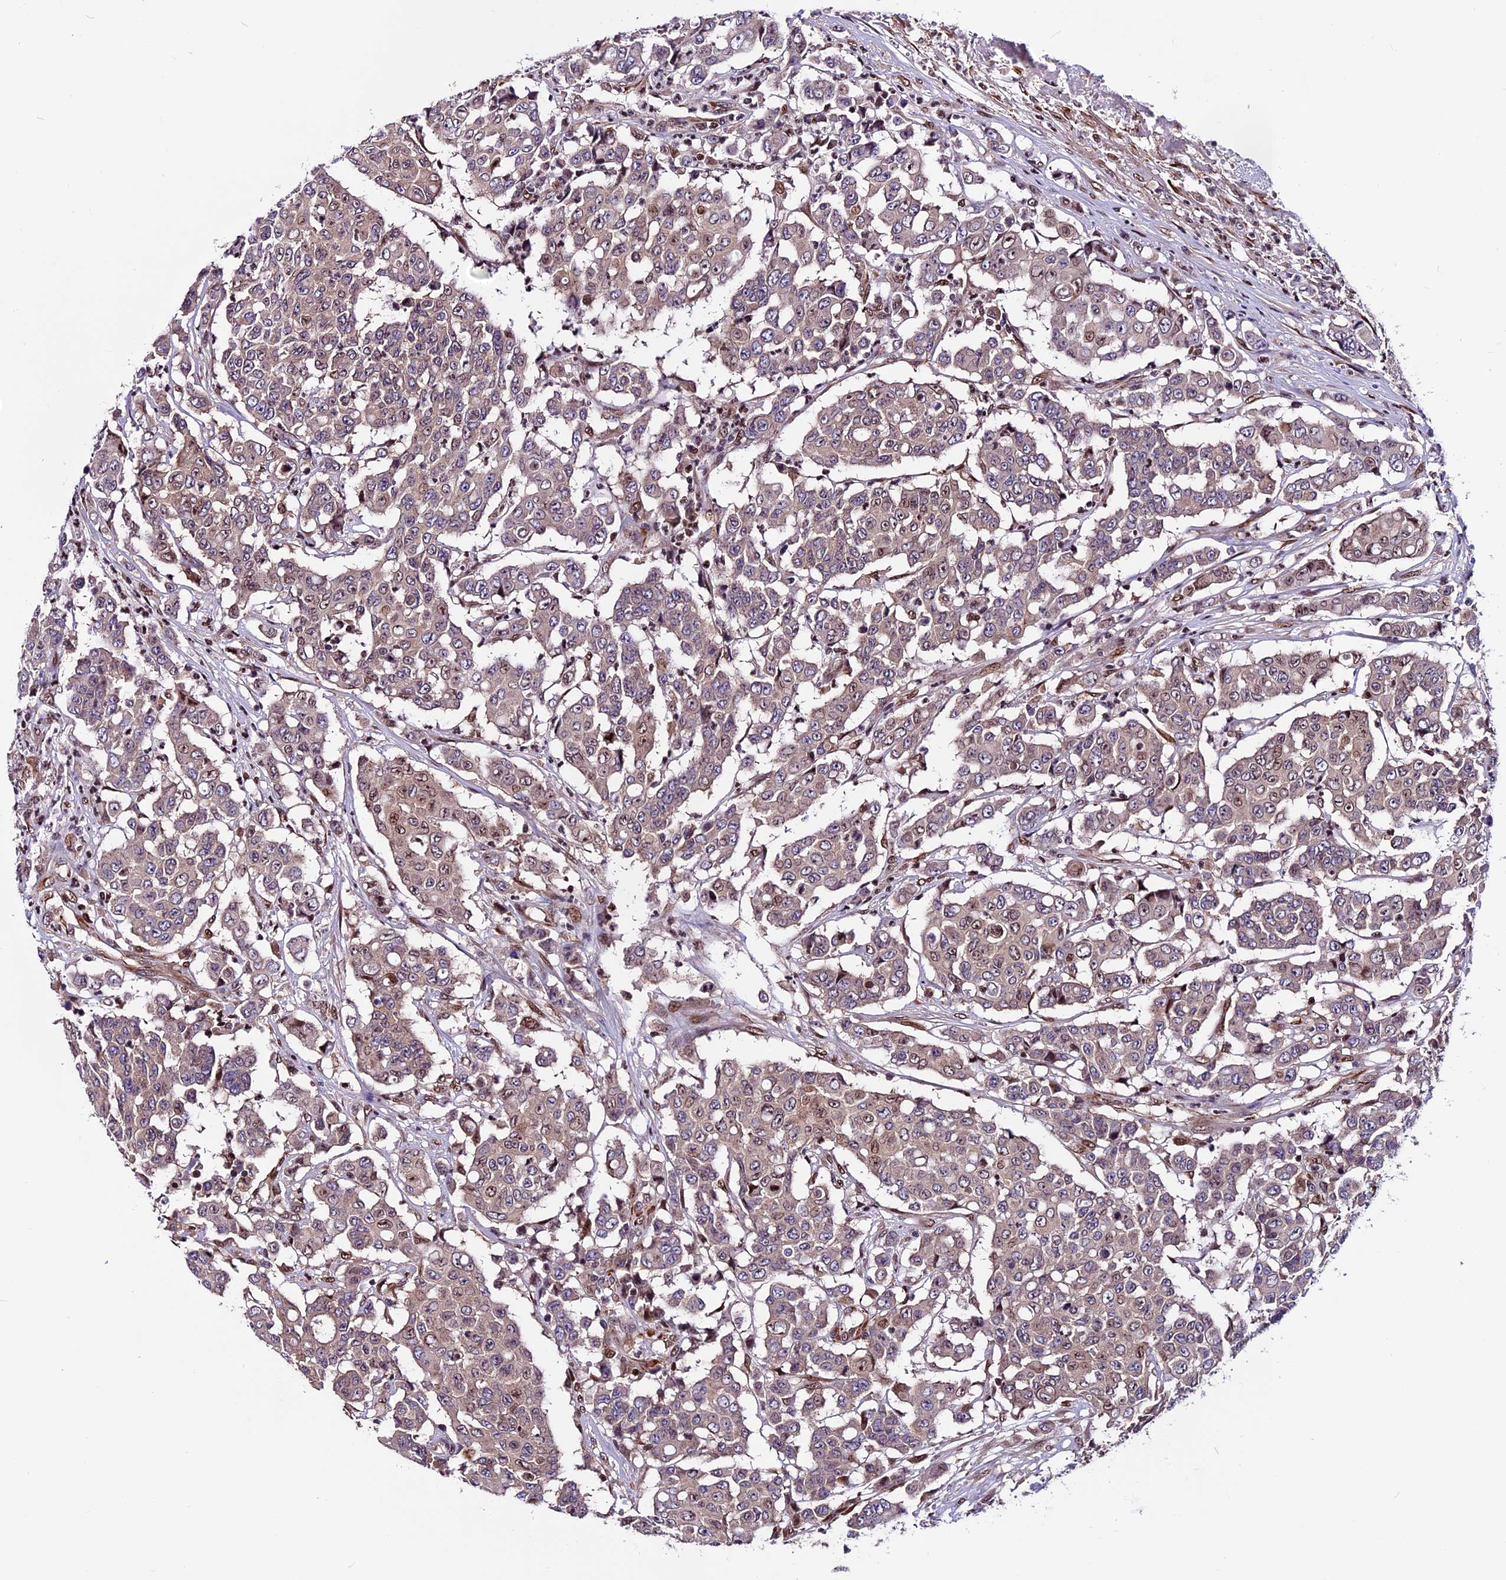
{"staining": {"intensity": "moderate", "quantity": "<25%", "location": "cytoplasmic/membranous,nuclear"}, "tissue": "colorectal cancer", "cell_type": "Tumor cells", "image_type": "cancer", "snomed": [{"axis": "morphology", "description": "Adenocarcinoma, NOS"}, {"axis": "topography", "description": "Colon"}], "caption": "Tumor cells demonstrate moderate cytoplasmic/membranous and nuclear staining in approximately <25% of cells in colorectal cancer.", "gene": "RINL", "patient": {"sex": "male", "age": 51}}